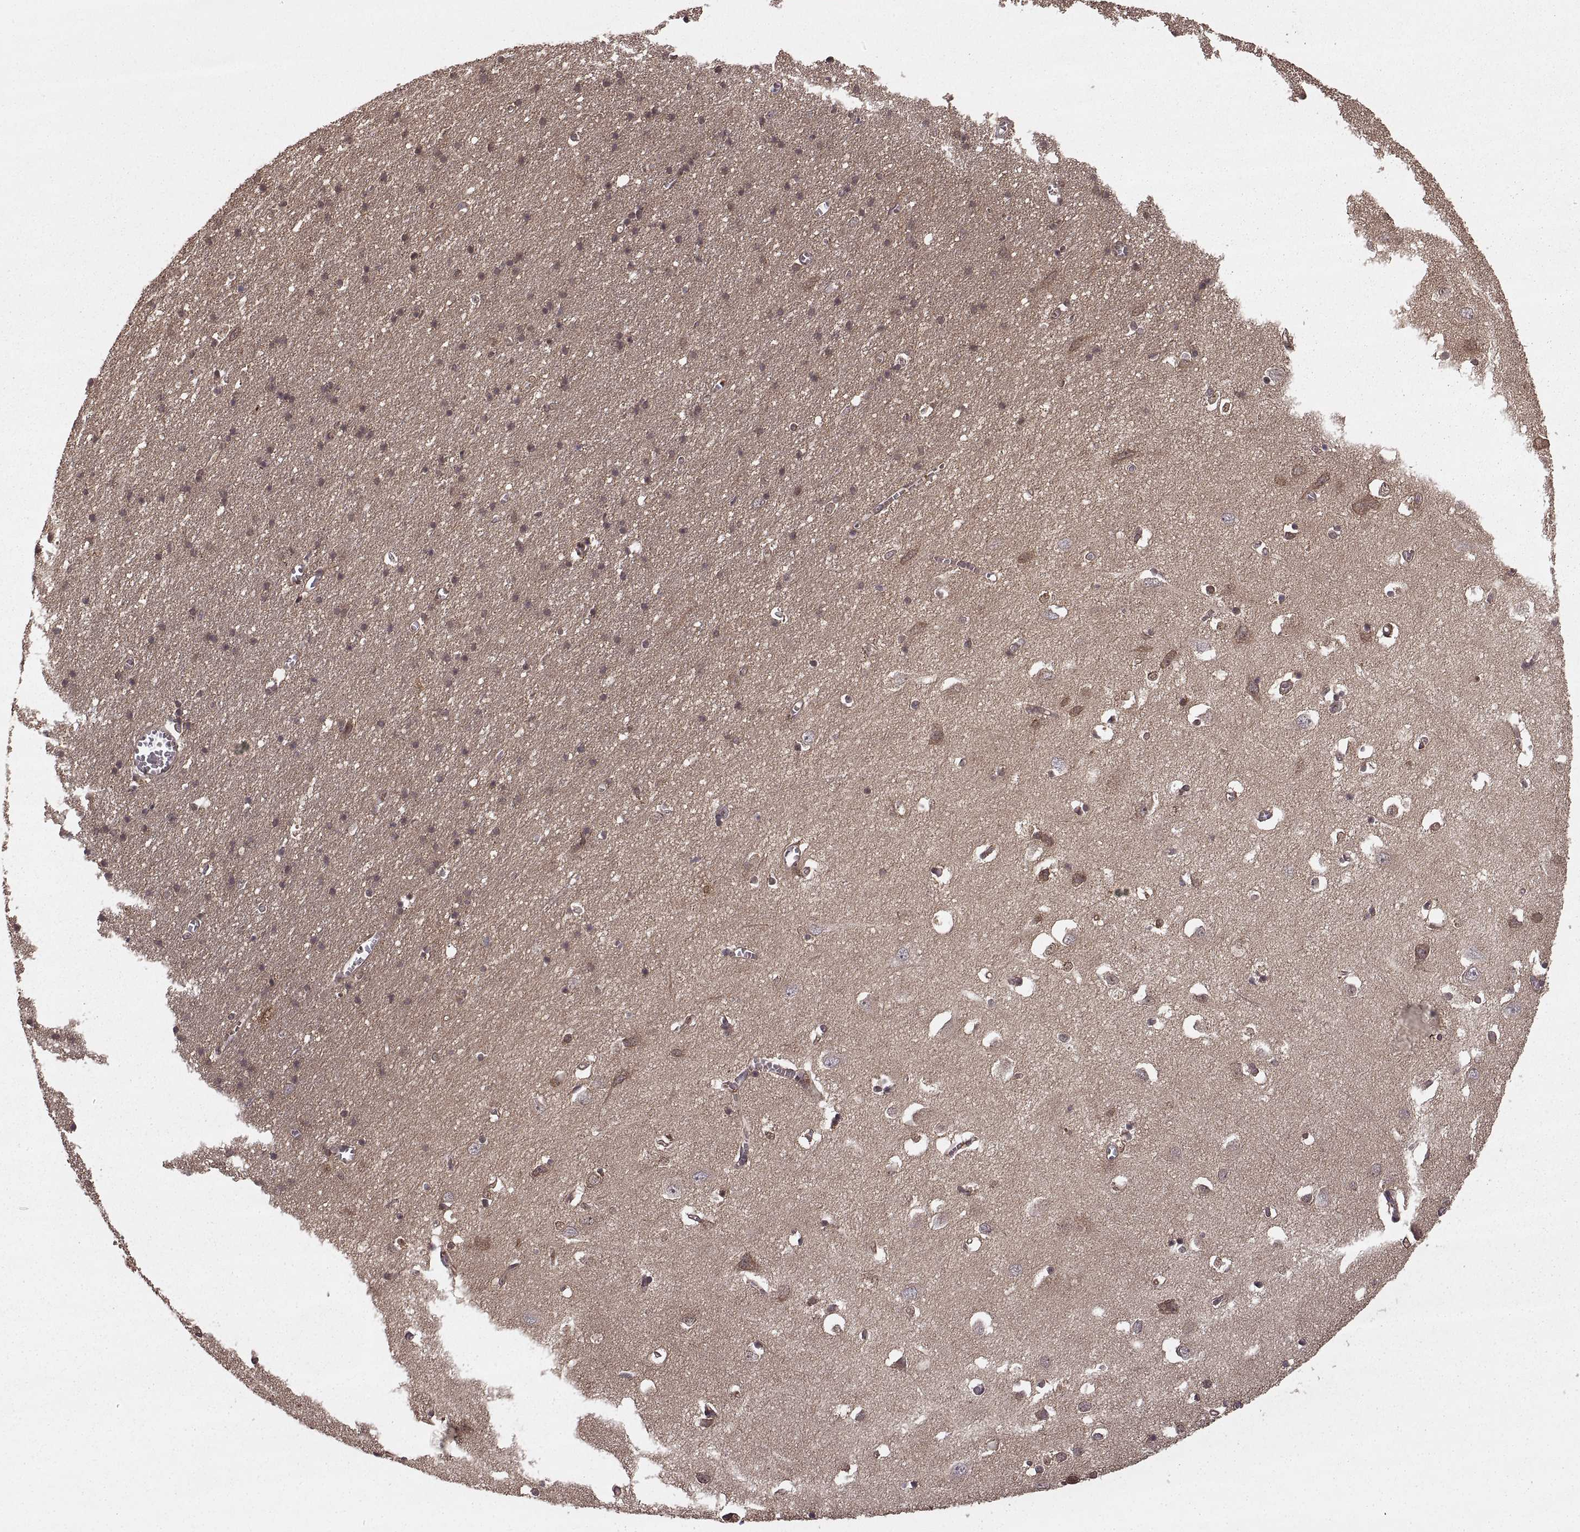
{"staining": {"intensity": "weak", "quantity": ">75%", "location": "cytoplasmic/membranous"}, "tissue": "cerebral cortex", "cell_type": "Endothelial cells", "image_type": "normal", "snomed": [{"axis": "morphology", "description": "Normal tissue, NOS"}, {"axis": "topography", "description": "Cerebral cortex"}], "caption": "An IHC photomicrograph of normal tissue is shown. Protein staining in brown highlights weak cytoplasmic/membranous positivity in cerebral cortex within endothelial cells.", "gene": "DEDD", "patient": {"sex": "male", "age": 70}}